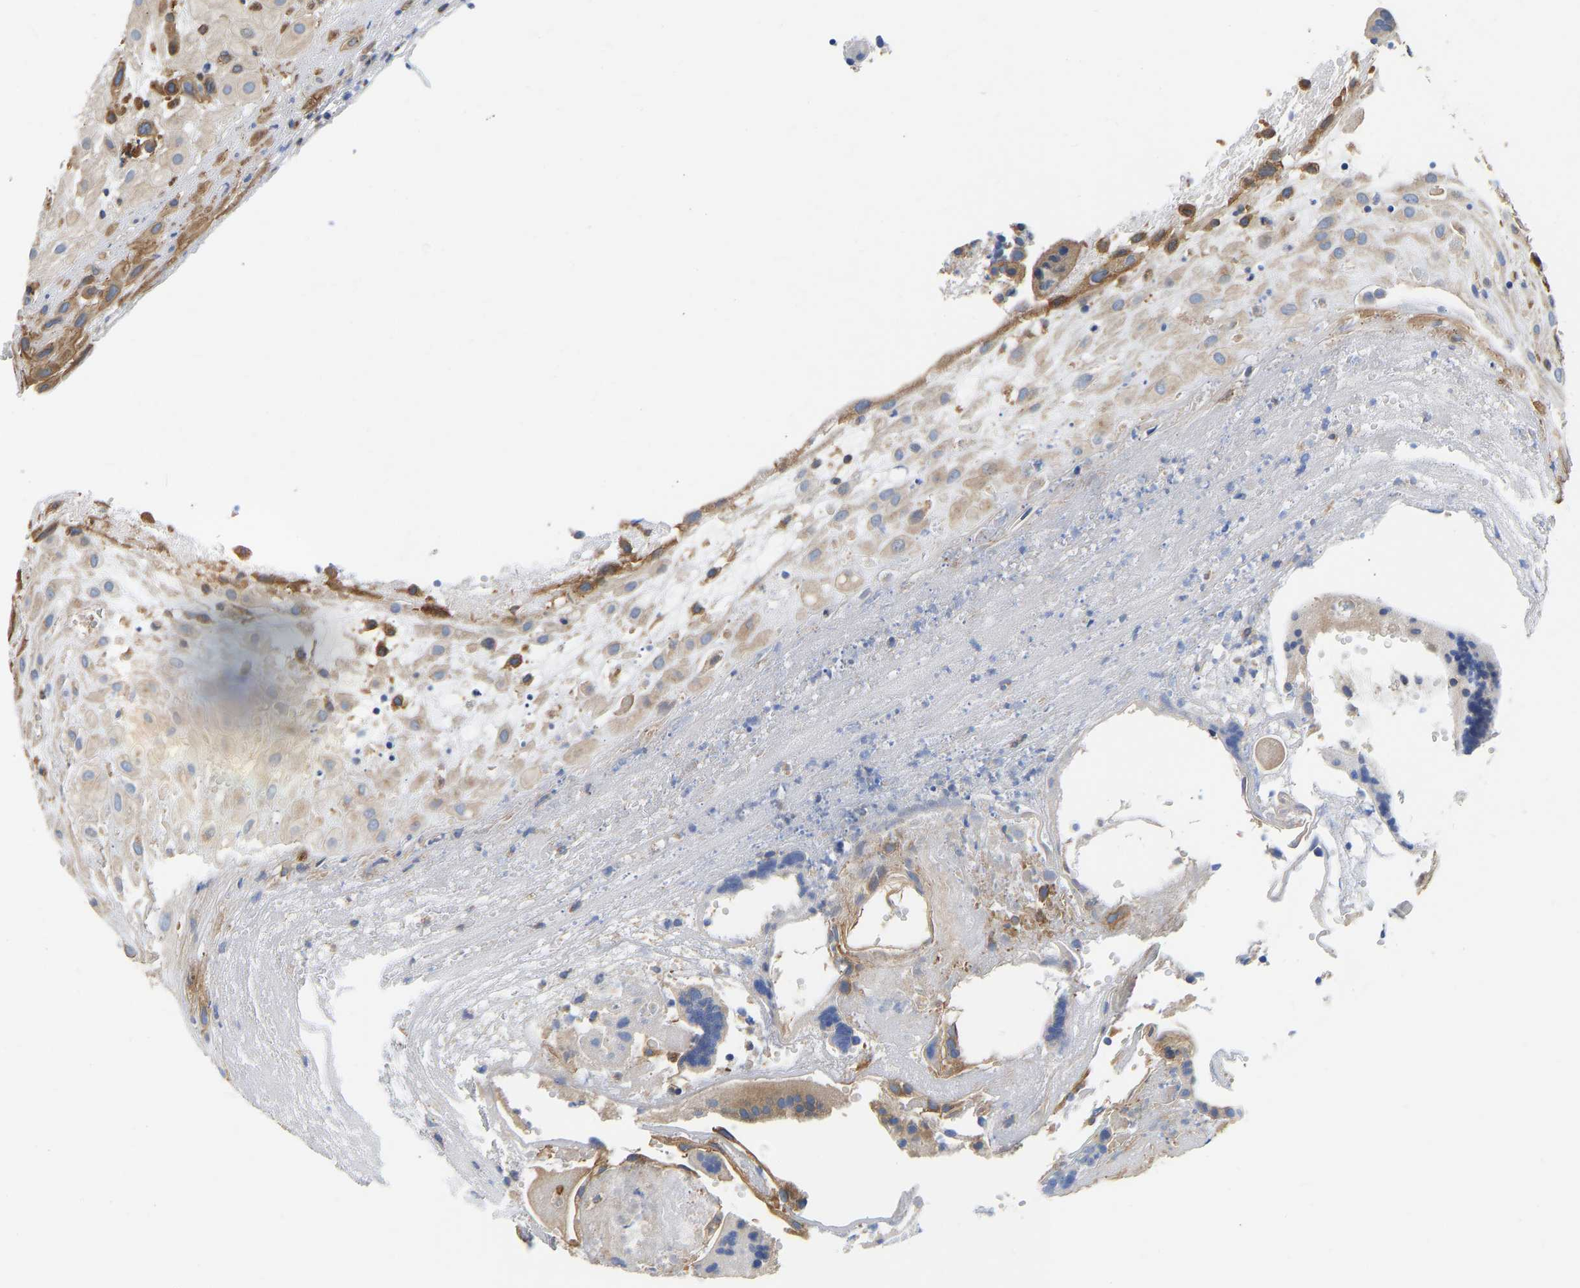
{"staining": {"intensity": "moderate", "quantity": ">75%", "location": "cytoplasmic/membranous"}, "tissue": "placenta", "cell_type": "Decidual cells", "image_type": "normal", "snomed": [{"axis": "morphology", "description": "Normal tissue, NOS"}, {"axis": "topography", "description": "Placenta"}], "caption": "The micrograph demonstrates a brown stain indicating the presence of a protein in the cytoplasmic/membranous of decidual cells in placenta.", "gene": "FLNB", "patient": {"sex": "female", "age": 18}}